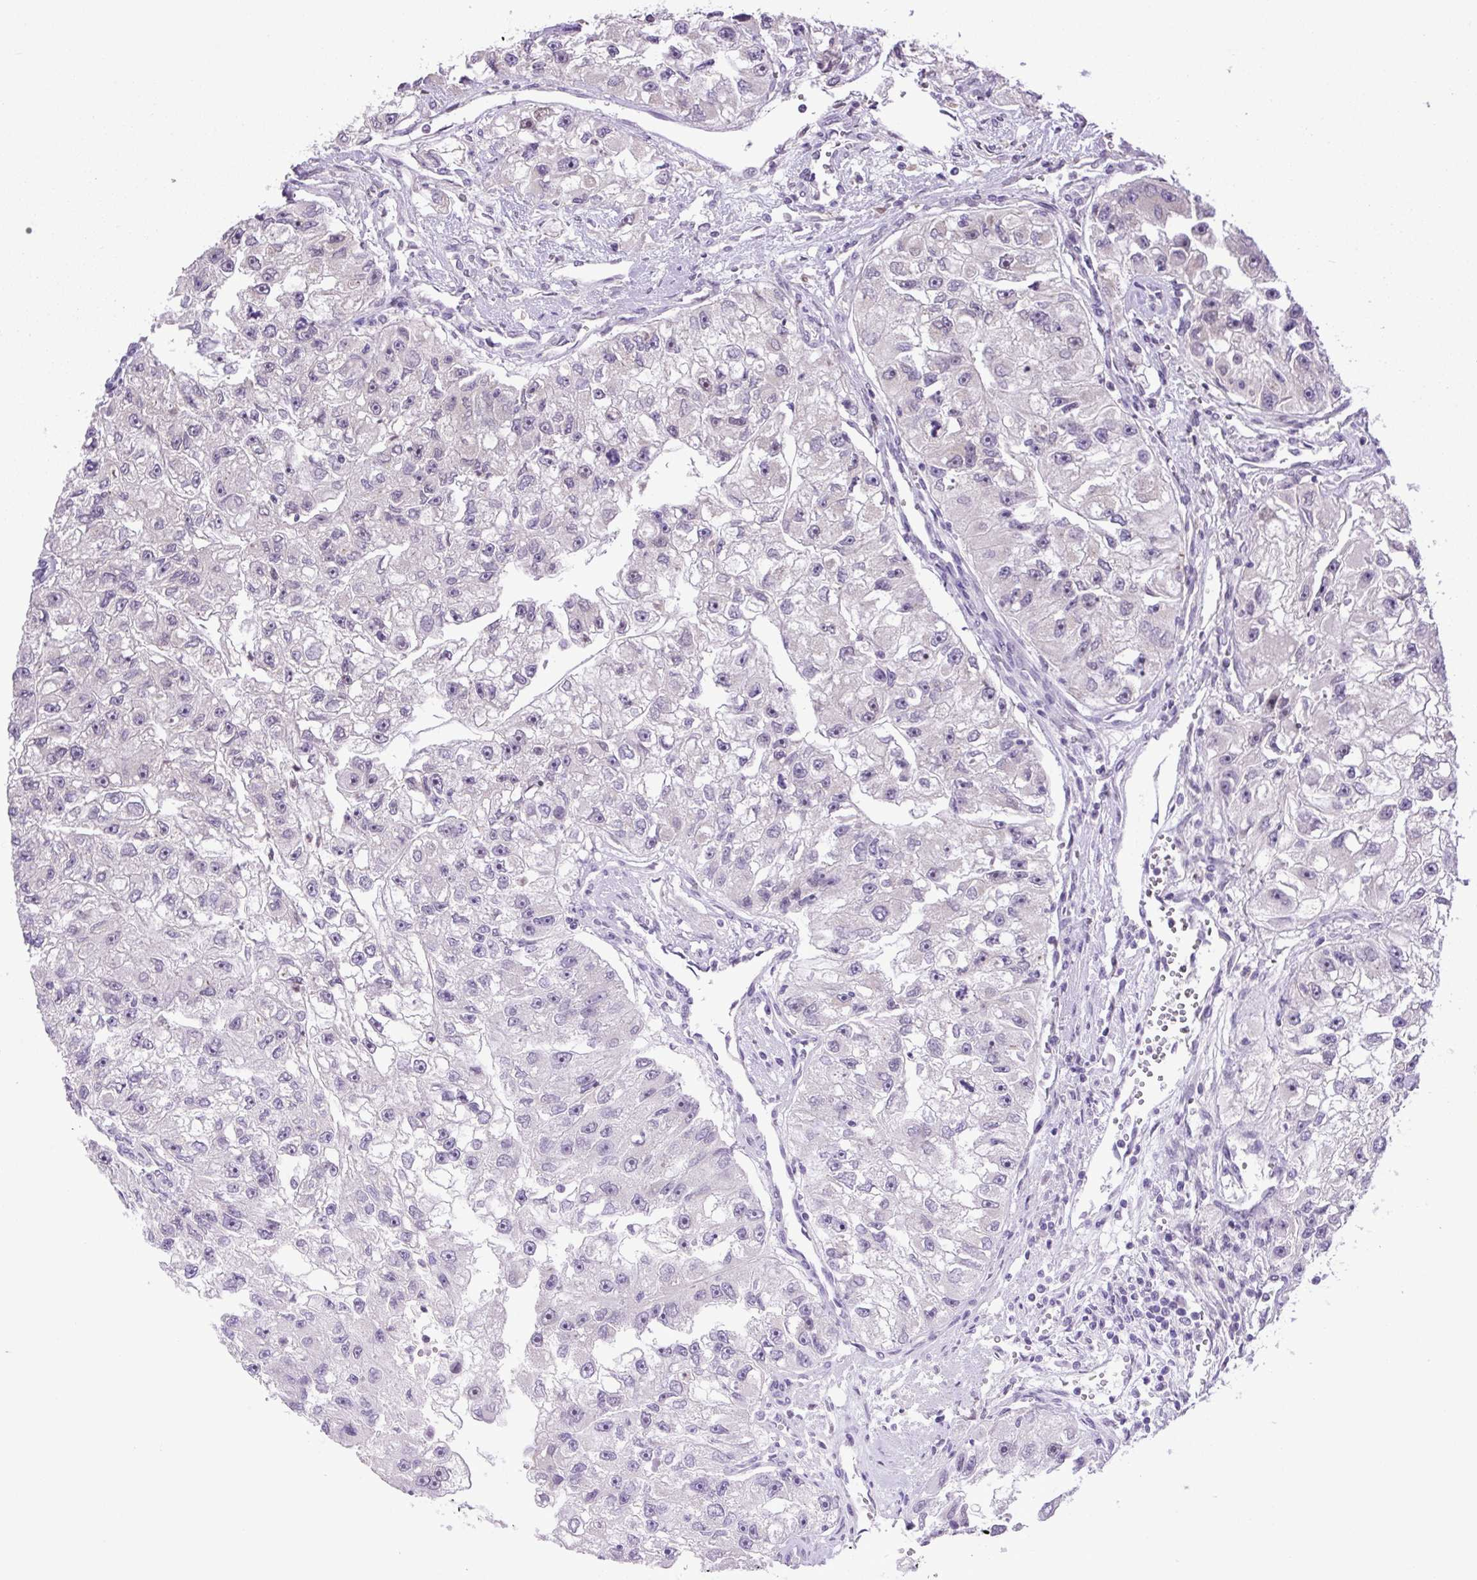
{"staining": {"intensity": "negative", "quantity": "none", "location": "none"}, "tissue": "renal cancer", "cell_type": "Tumor cells", "image_type": "cancer", "snomed": [{"axis": "morphology", "description": "Adenocarcinoma, NOS"}, {"axis": "topography", "description": "Kidney"}], "caption": "A high-resolution histopathology image shows immunohistochemistry staining of adenocarcinoma (renal), which shows no significant staining in tumor cells. The staining is performed using DAB brown chromogen with nuclei counter-stained in using hematoxylin.", "gene": "KPNA1", "patient": {"sex": "male", "age": 63}}